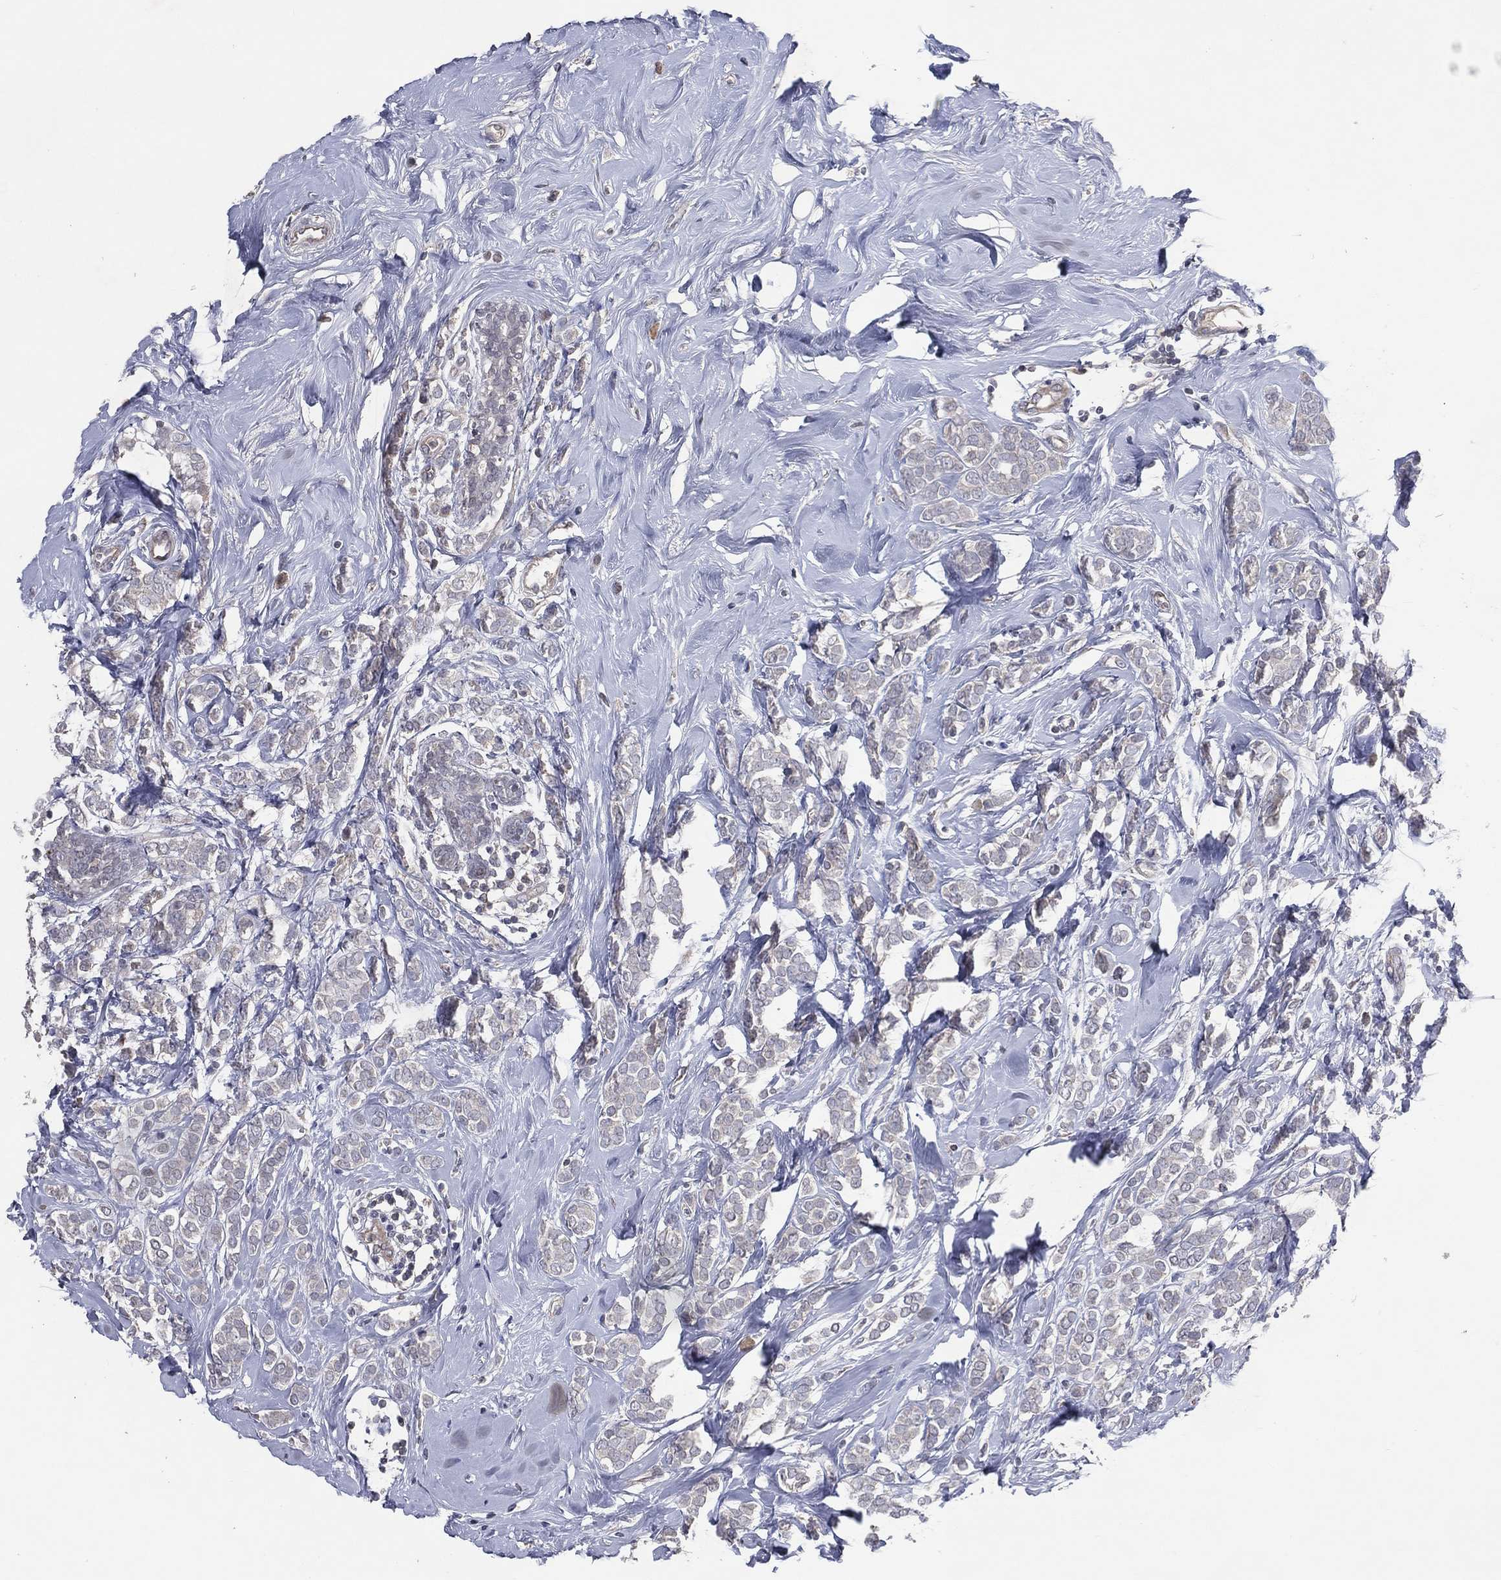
{"staining": {"intensity": "negative", "quantity": "none", "location": "none"}, "tissue": "breast cancer", "cell_type": "Tumor cells", "image_type": "cancer", "snomed": [{"axis": "morphology", "description": "Lobular carcinoma"}, {"axis": "topography", "description": "Breast"}], "caption": "DAB (3,3'-diaminobenzidine) immunohistochemical staining of breast cancer (lobular carcinoma) displays no significant staining in tumor cells. (DAB immunohistochemistry (IHC), high magnification).", "gene": "DNAH7", "patient": {"sex": "female", "age": 49}}